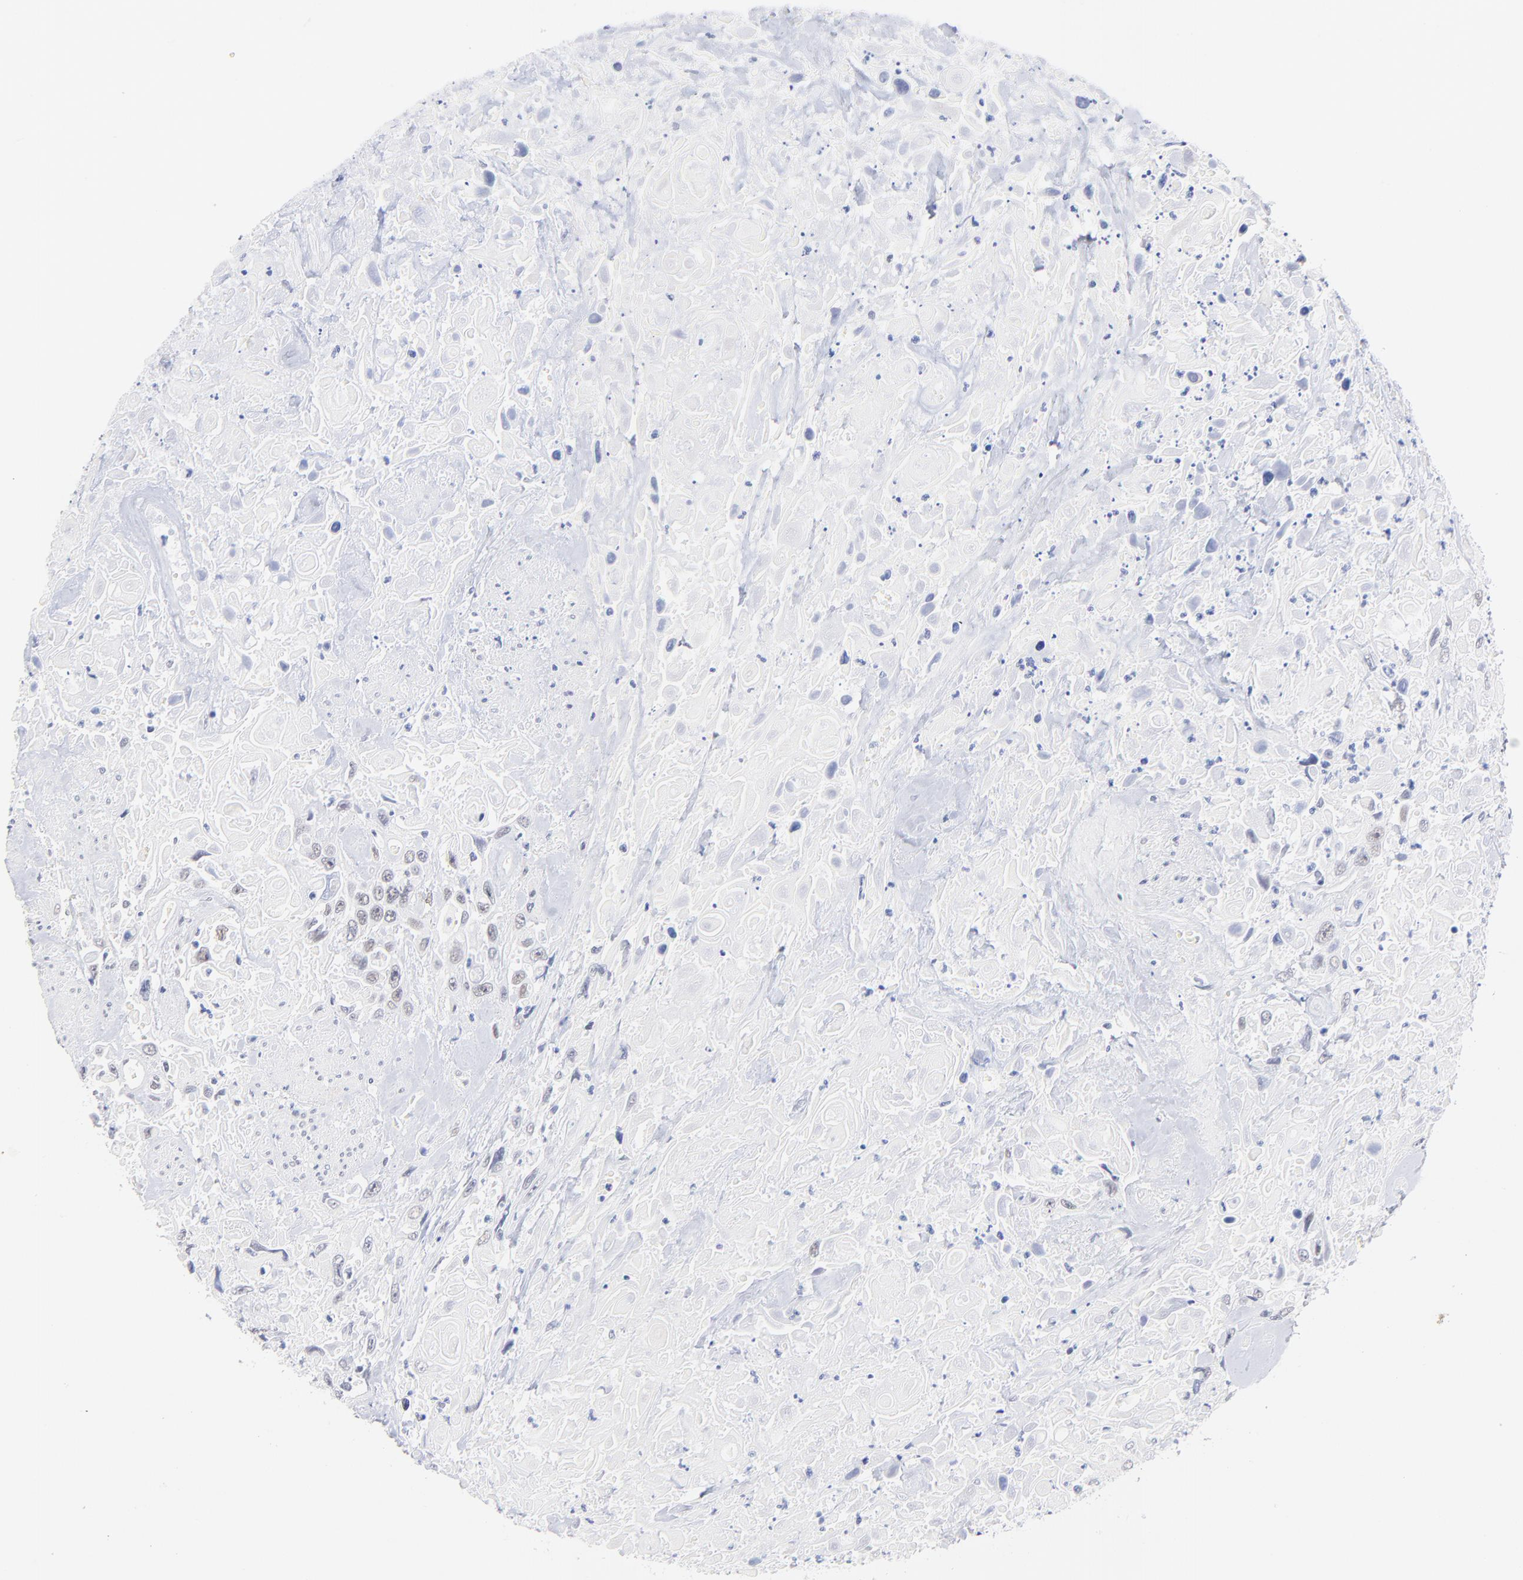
{"staining": {"intensity": "negative", "quantity": "none", "location": "none"}, "tissue": "urothelial cancer", "cell_type": "Tumor cells", "image_type": "cancer", "snomed": [{"axis": "morphology", "description": "Urothelial carcinoma, High grade"}, {"axis": "topography", "description": "Urinary bladder"}], "caption": "A high-resolution histopathology image shows IHC staining of high-grade urothelial carcinoma, which shows no significant positivity in tumor cells.", "gene": "ZNF74", "patient": {"sex": "female", "age": 84}}